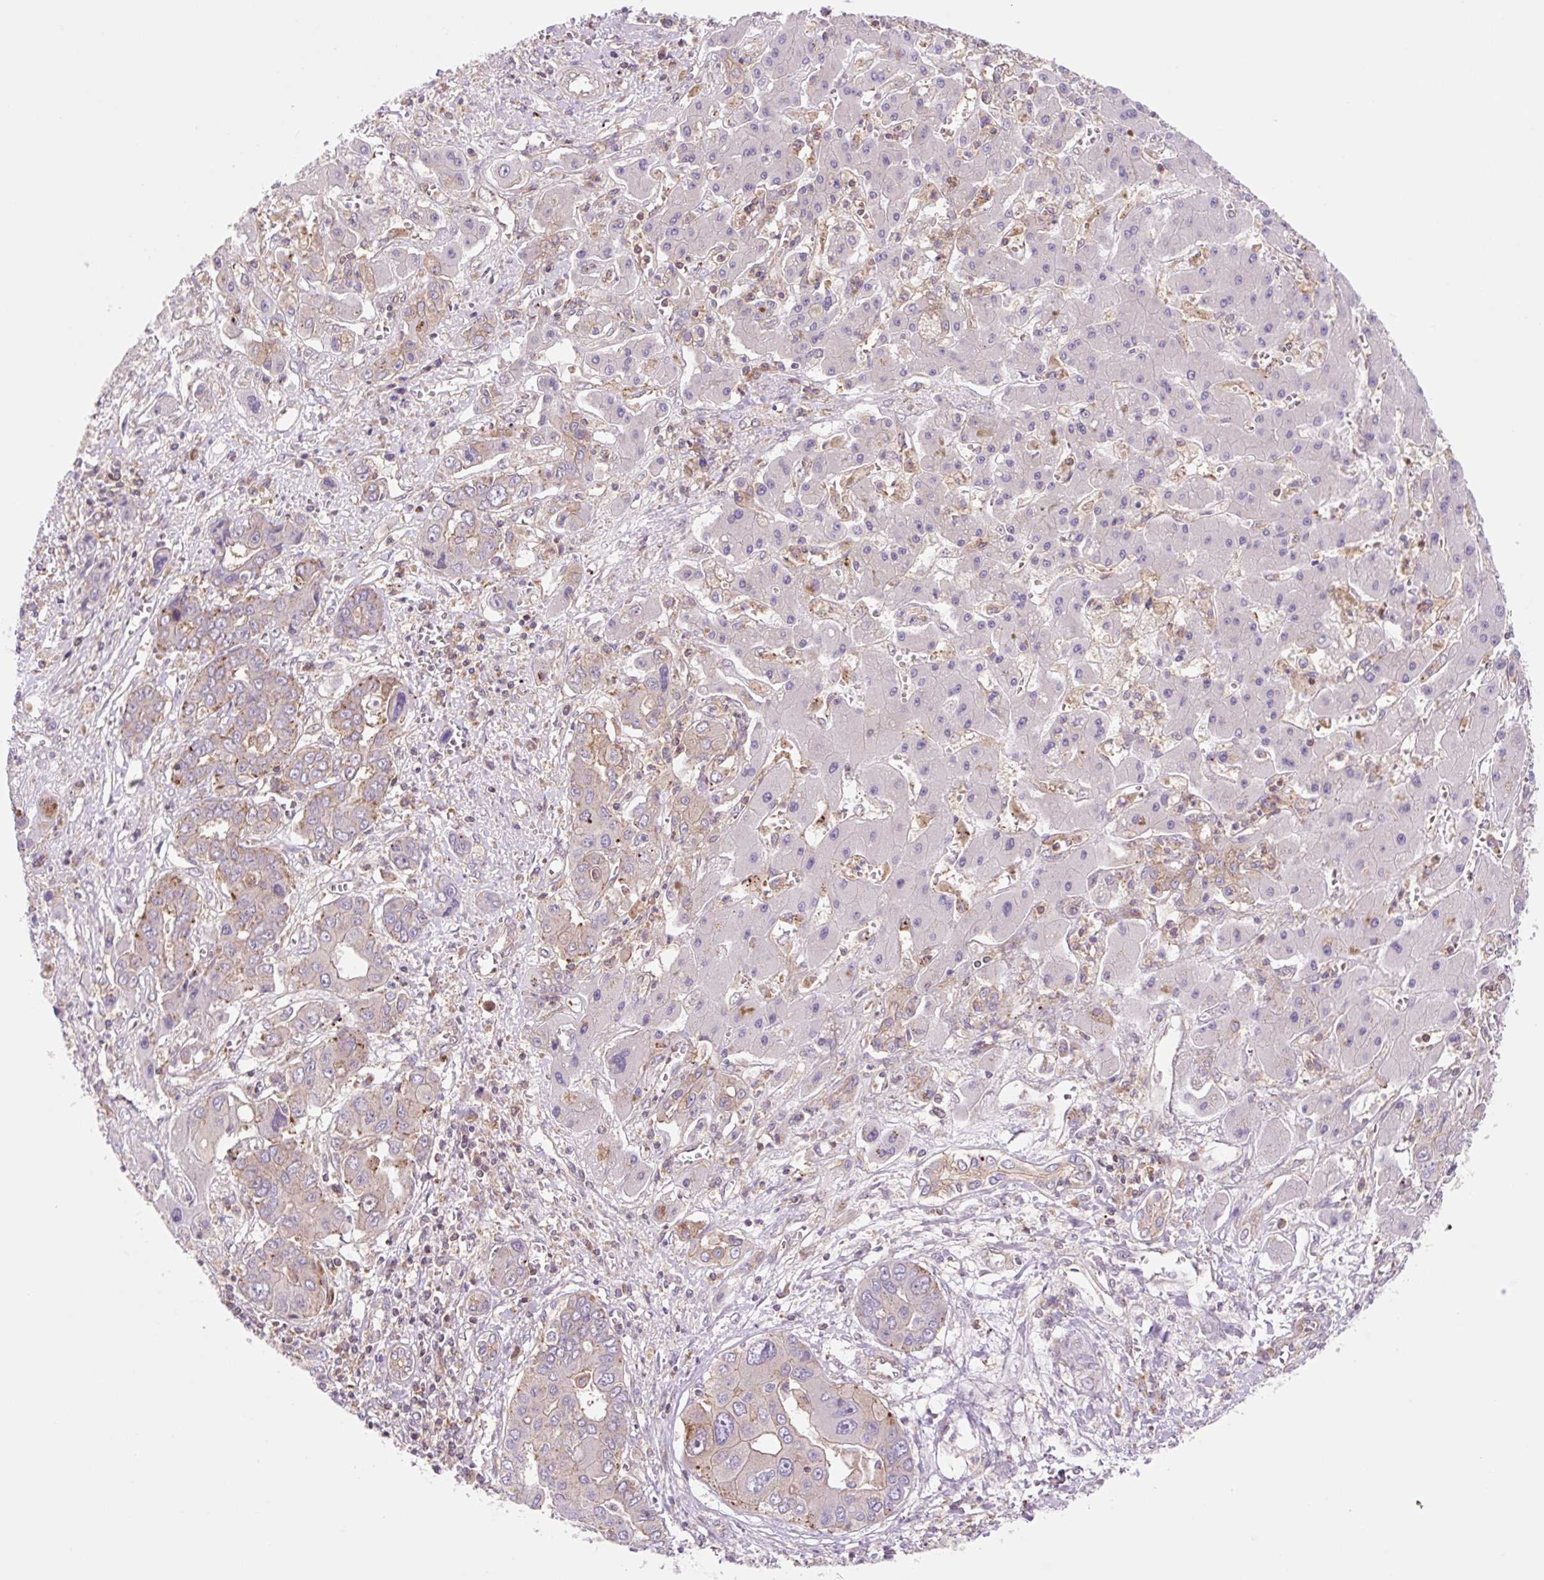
{"staining": {"intensity": "weak", "quantity": "<25%", "location": "cytoplasmic/membranous"}, "tissue": "liver cancer", "cell_type": "Tumor cells", "image_type": "cancer", "snomed": [{"axis": "morphology", "description": "Cholangiocarcinoma"}, {"axis": "topography", "description": "Liver"}], "caption": "Cholangiocarcinoma (liver) was stained to show a protein in brown. There is no significant expression in tumor cells.", "gene": "VPS4A", "patient": {"sex": "male", "age": 67}}